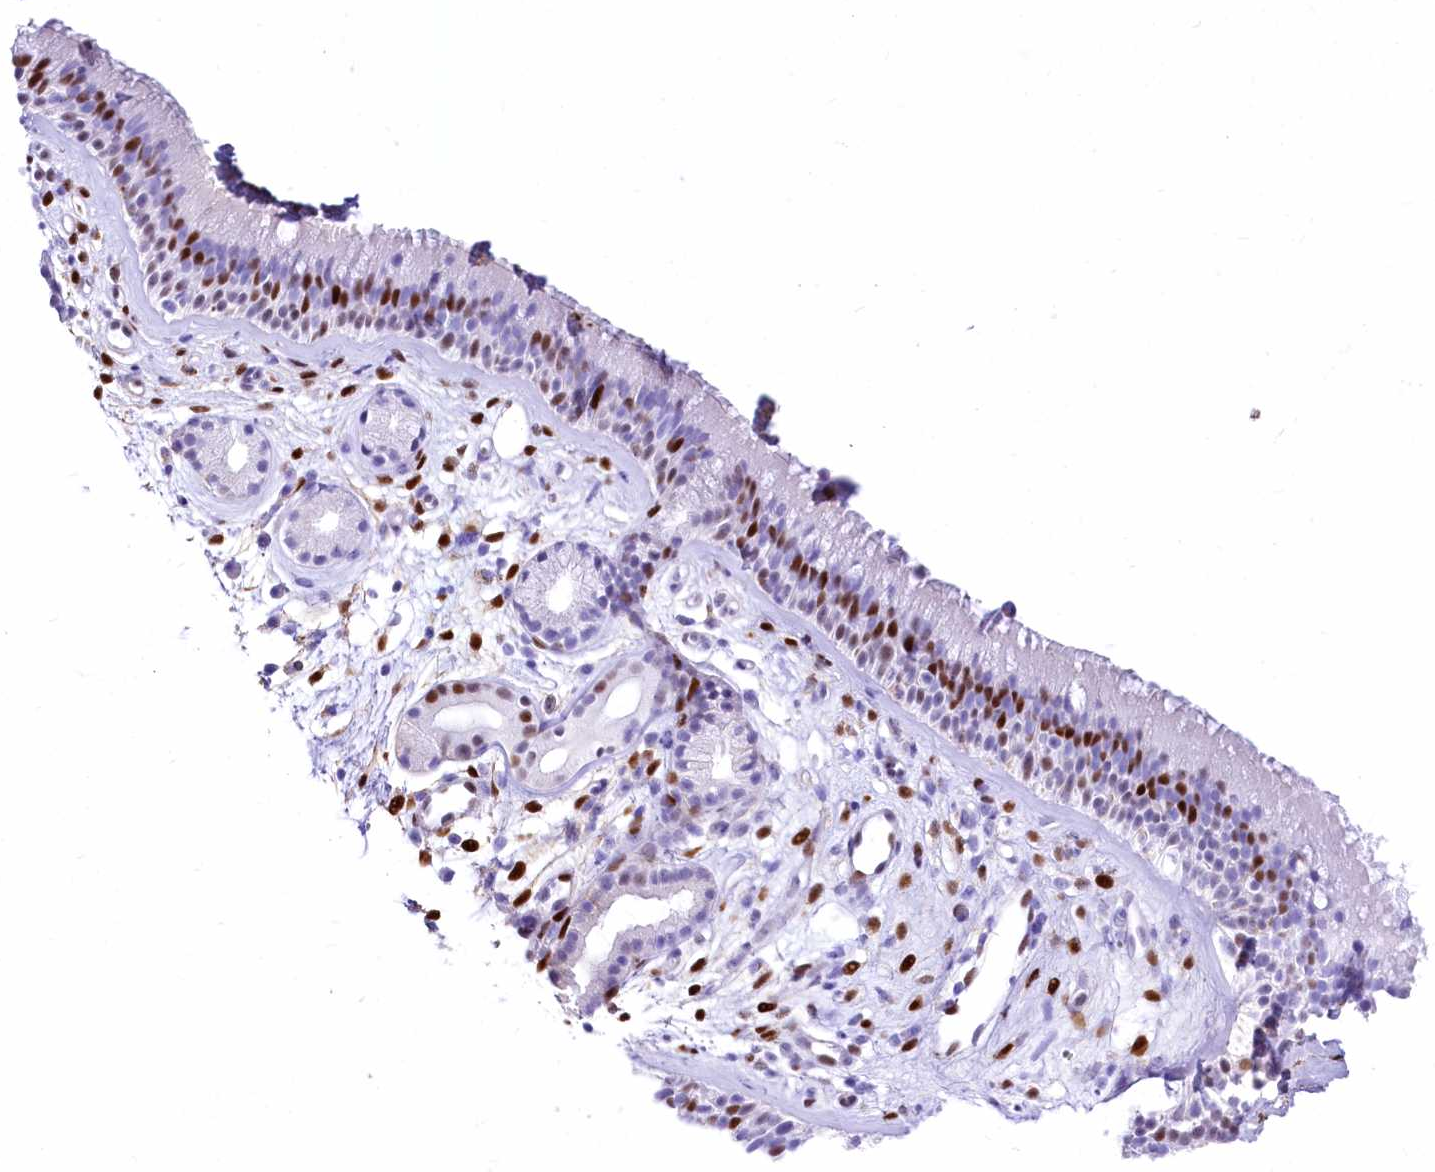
{"staining": {"intensity": "strong", "quantity": "25%-75%", "location": "nuclear"}, "tissue": "nasopharynx", "cell_type": "Respiratory epithelial cells", "image_type": "normal", "snomed": [{"axis": "morphology", "description": "Normal tissue, NOS"}, {"axis": "morphology", "description": "Inflammation, NOS"}, {"axis": "morphology", "description": "Malignant melanoma, Metastatic site"}, {"axis": "topography", "description": "Nasopharynx"}], "caption": "Respiratory epithelial cells demonstrate high levels of strong nuclear positivity in approximately 25%-75% of cells in benign human nasopharynx. (DAB = brown stain, brightfield microscopy at high magnification).", "gene": "PTMS", "patient": {"sex": "male", "age": 70}}